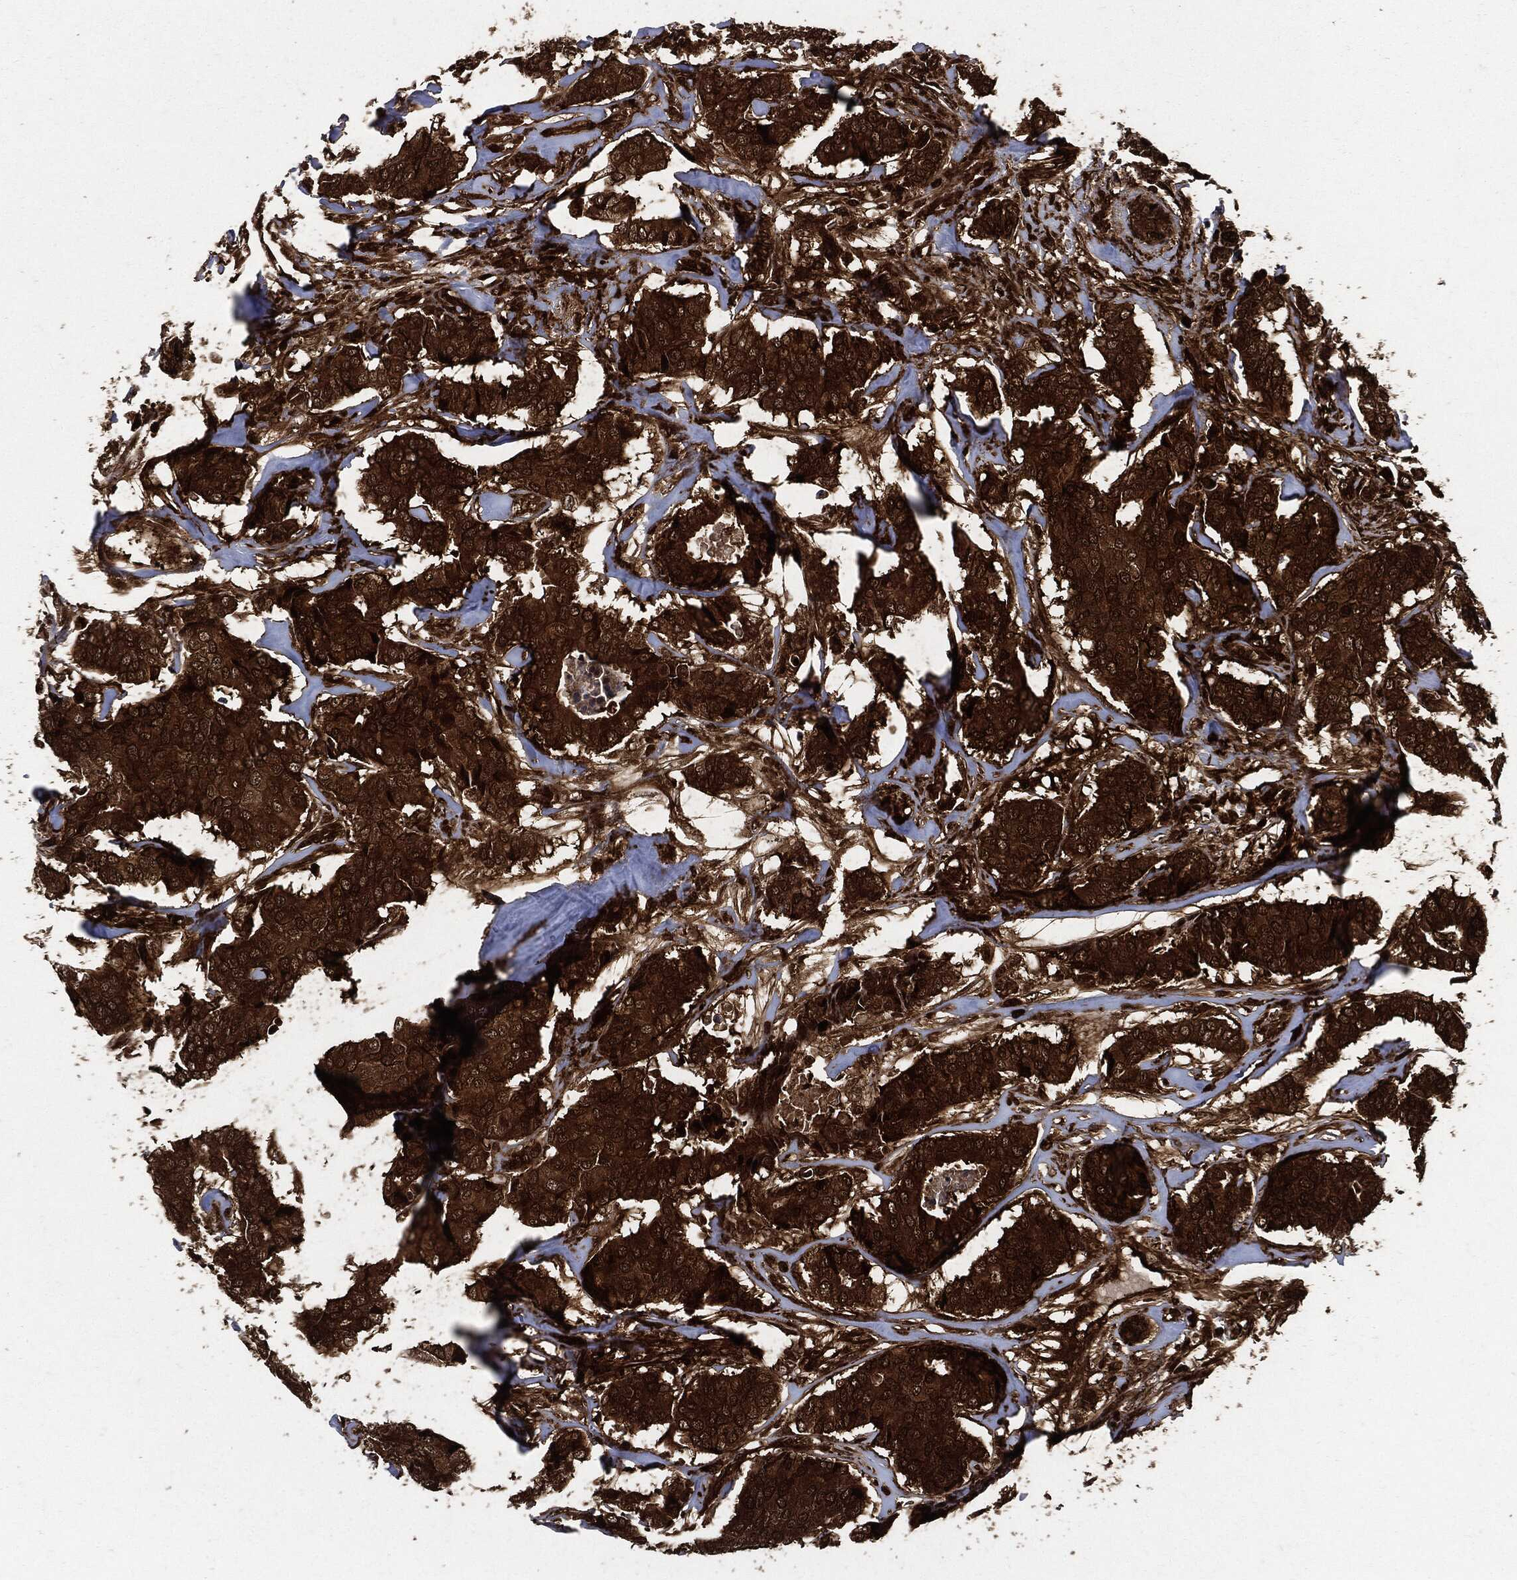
{"staining": {"intensity": "strong", "quantity": ">75%", "location": "cytoplasmic/membranous"}, "tissue": "breast cancer", "cell_type": "Tumor cells", "image_type": "cancer", "snomed": [{"axis": "morphology", "description": "Duct carcinoma"}, {"axis": "topography", "description": "Breast"}], "caption": "Immunohistochemistry (IHC) (DAB (3,3'-diaminobenzidine)) staining of breast invasive ductal carcinoma demonstrates strong cytoplasmic/membranous protein positivity in about >75% of tumor cells.", "gene": "YWHAB", "patient": {"sex": "female", "age": 75}}